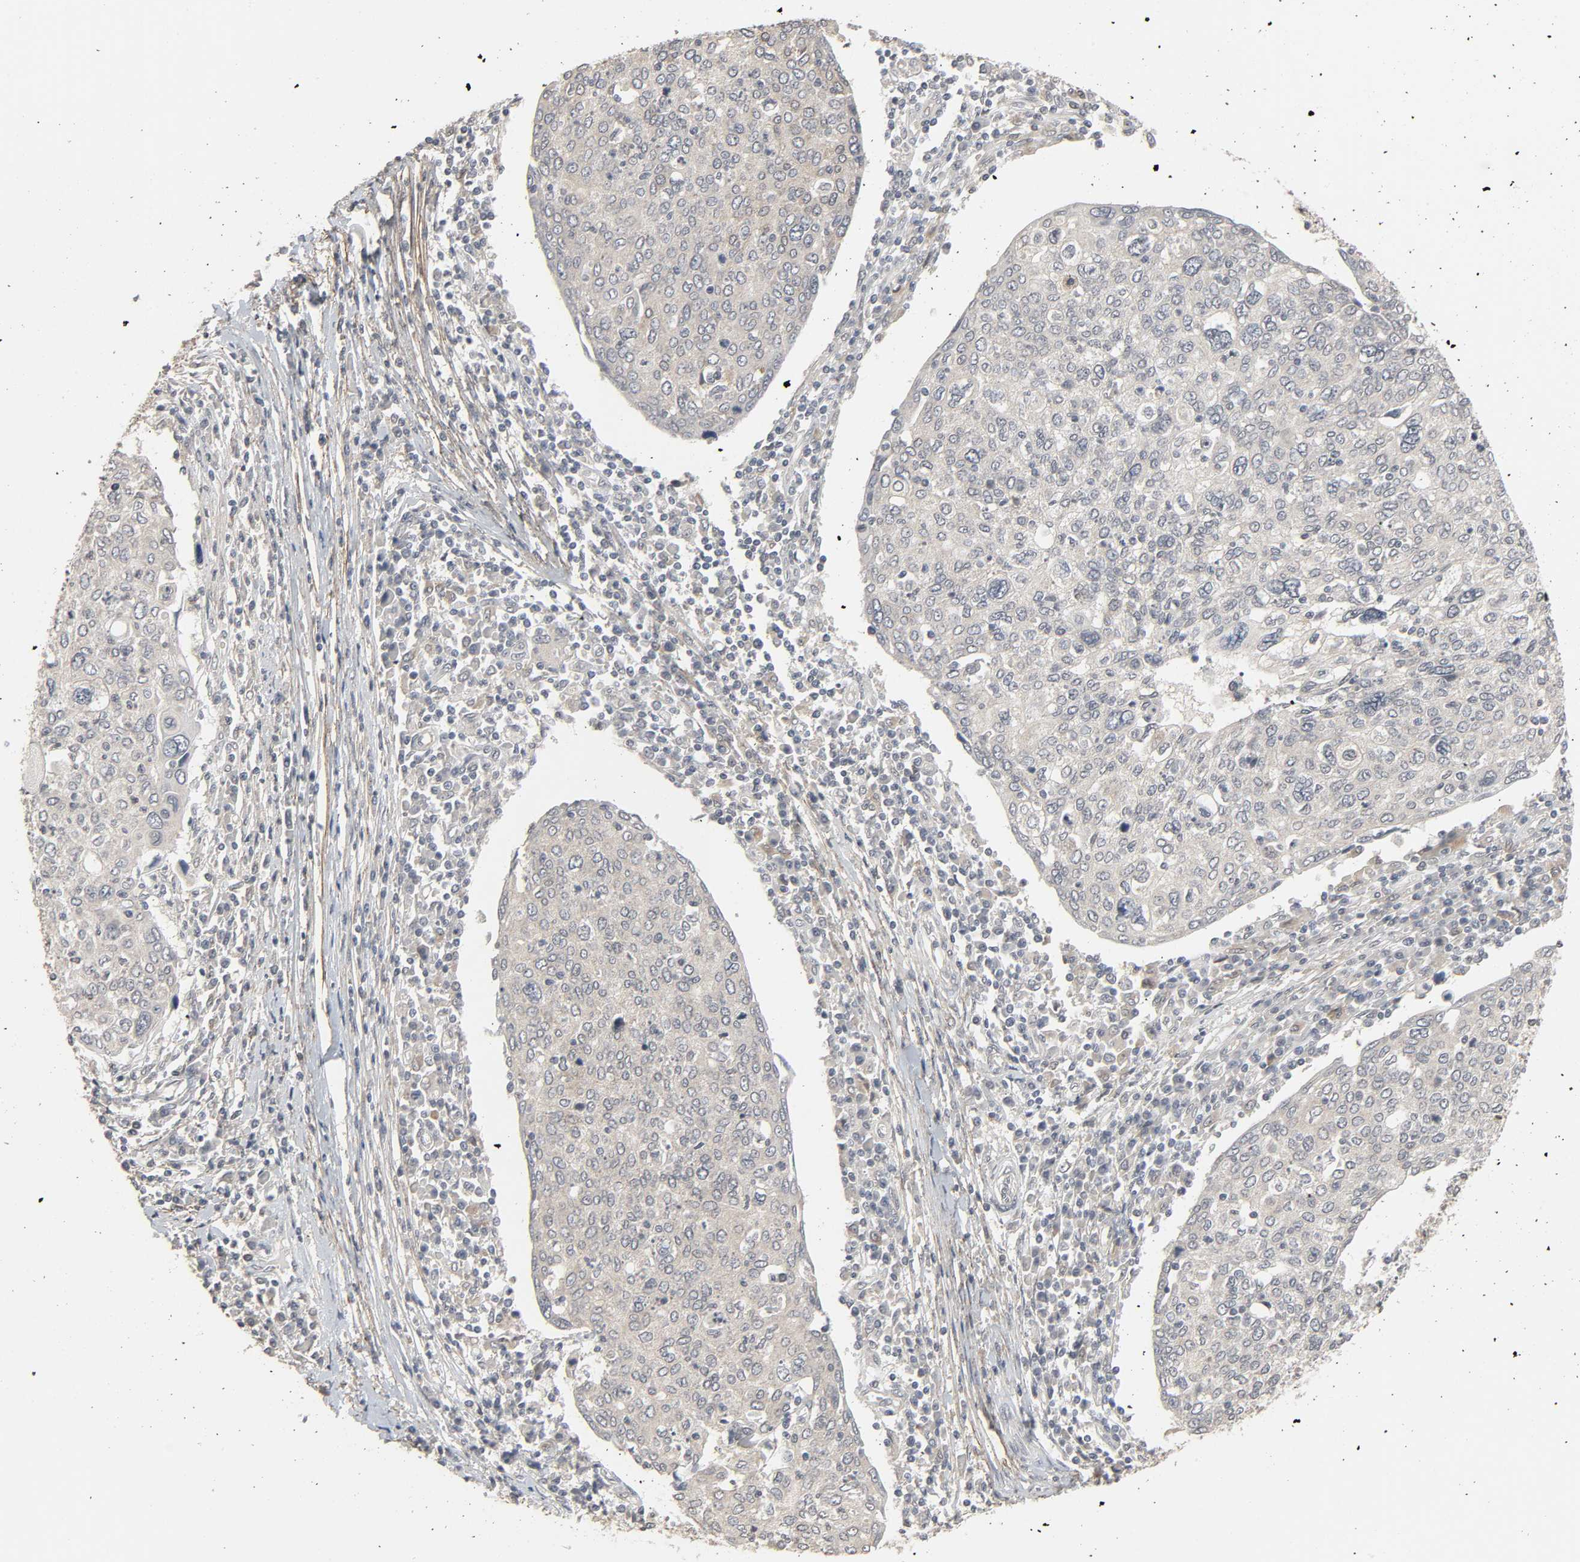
{"staining": {"intensity": "negative", "quantity": "none", "location": "none"}, "tissue": "cervical cancer", "cell_type": "Tumor cells", "image_type": "cancer", "snomed": [{"axis": "morphology", "description": "Squamous cell carcinoma, NOS"}, {"axis": "topography", "description": "Cervix"}], "caption": "Cervical cancer (squamous cell carcinoma) stained for a protein using IHC demonstrates no staining tumor cells.", "gene": "ZNF222", "patient": {"sex": "female", "age": 40}}